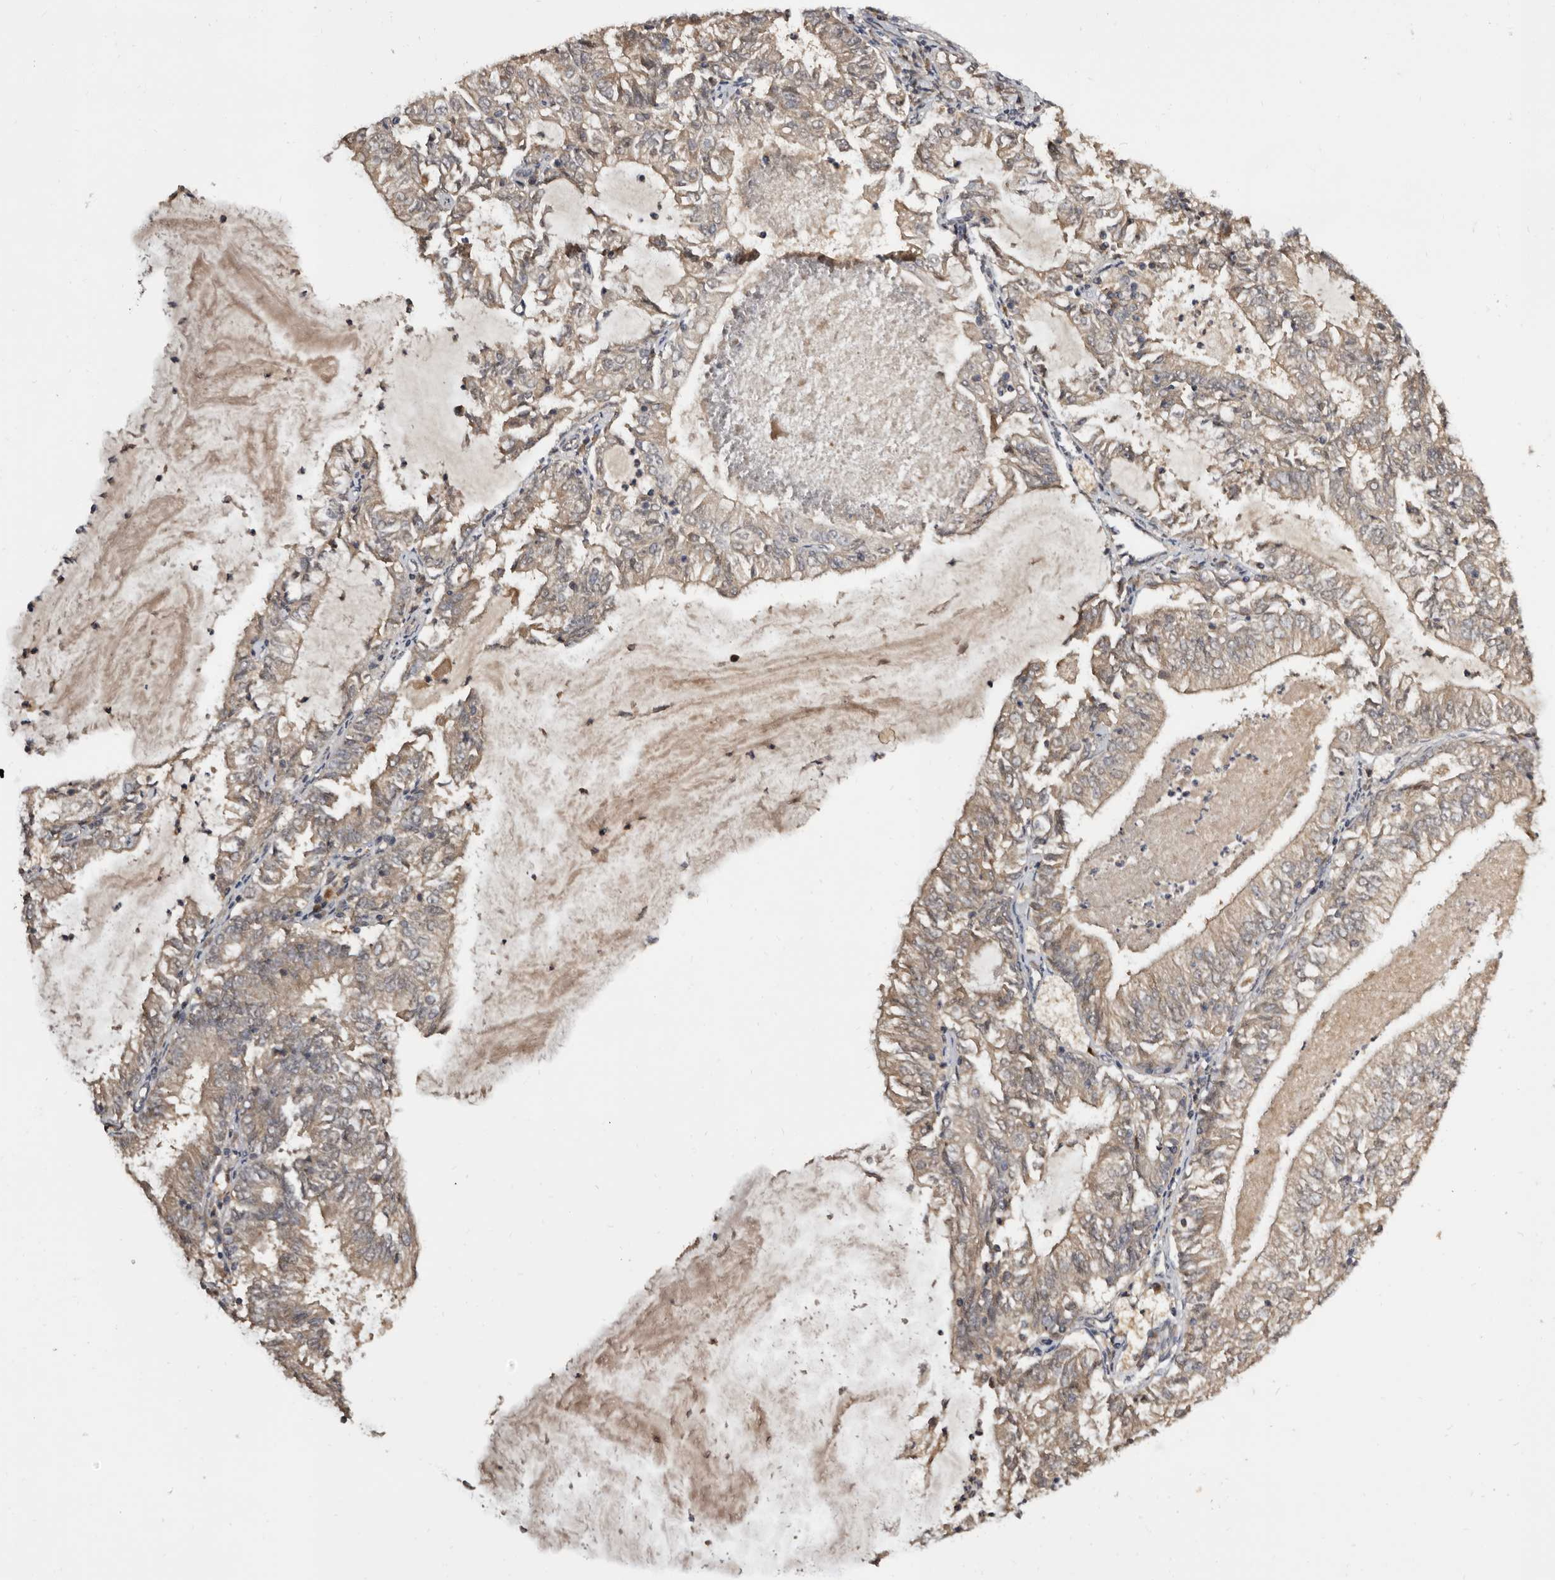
{"staining": {"intensity": "weak", "quantity": ">75%", "location": "cytoplasmic/membranous"}, "tissue": "endometrial cancer", "cell_type": "Tumor cells", "image_type": "cancer", "snomed": [{"axis": "morphology", "description": "Adenocarcinoma, NOS"}, {"axis": "topography", "description": "Endometrium"}], "caption": "DAB immunohistochemical staining of human adenocarcinoma (endometrial) exhibits weak cytoplasmic/membranous protein staining in about >75% of tumor cells.", "gene": "INAVA", "patient": {"sex": "female", "age": 57}}